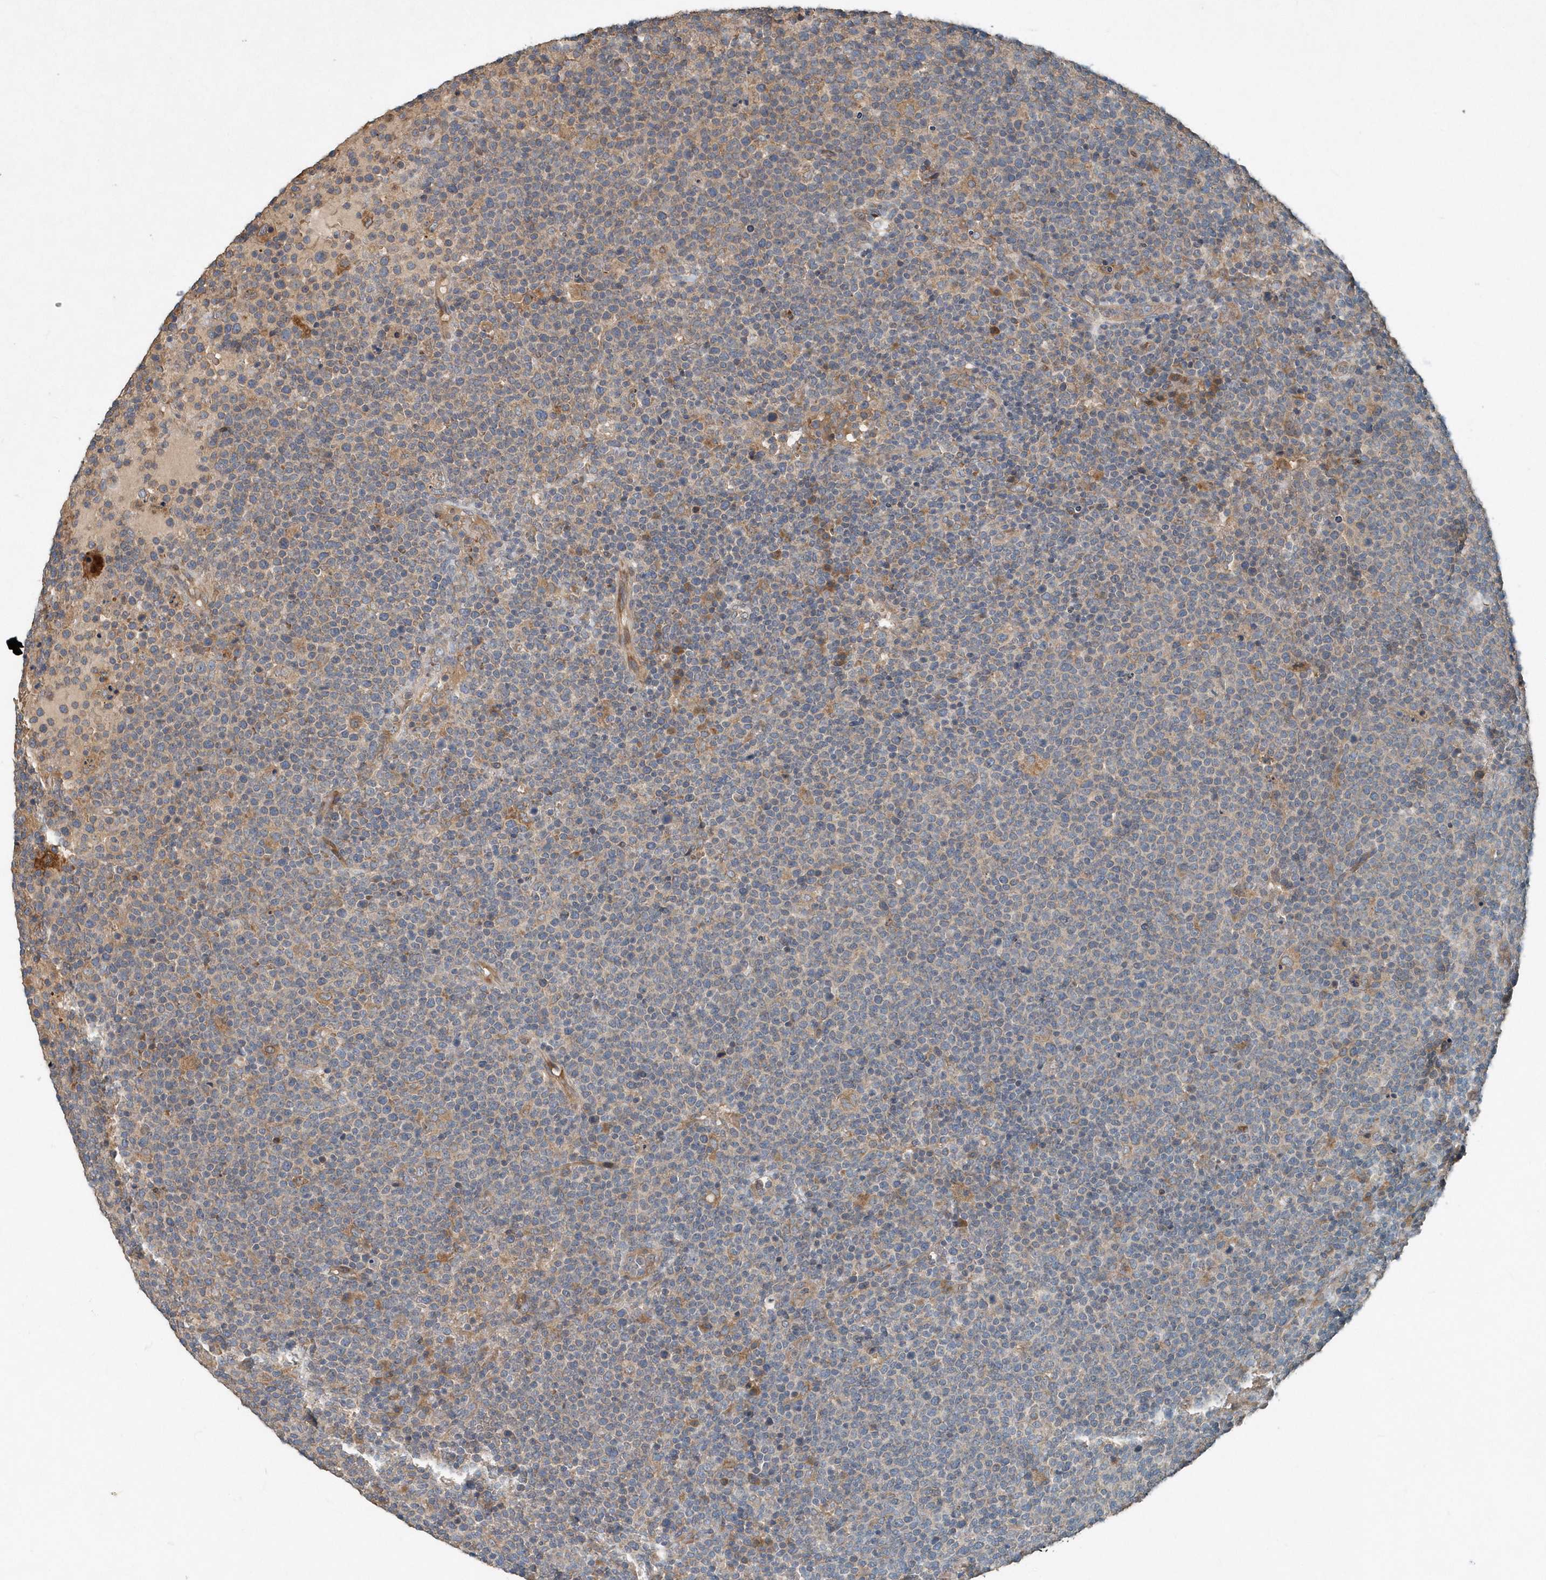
{"staining": {"intensity": "weak", "quantity": "25%-75%", "location": "cytoplasmic/membranous"}, "tissue": "lymphoma", "cell_type": "Tumor cells", "image_type": "cancer", "snomed": [{"axis": "morphology", "description": "Malignant lymphoma, non-Hodgkin's type, High grade"}, {"axis": "topography", "description": "Lymph node"}], "caption": "Approximately 25%-75% of tumor cells in high-grade malignant lymphoma, non-Hodgkin's type display weak cytoplasmic/membranous protein positivity as visualized by brown immunohistochemical staining.", "gene": "SCFD2", "patient": {"sex": "male", "age": 61}}